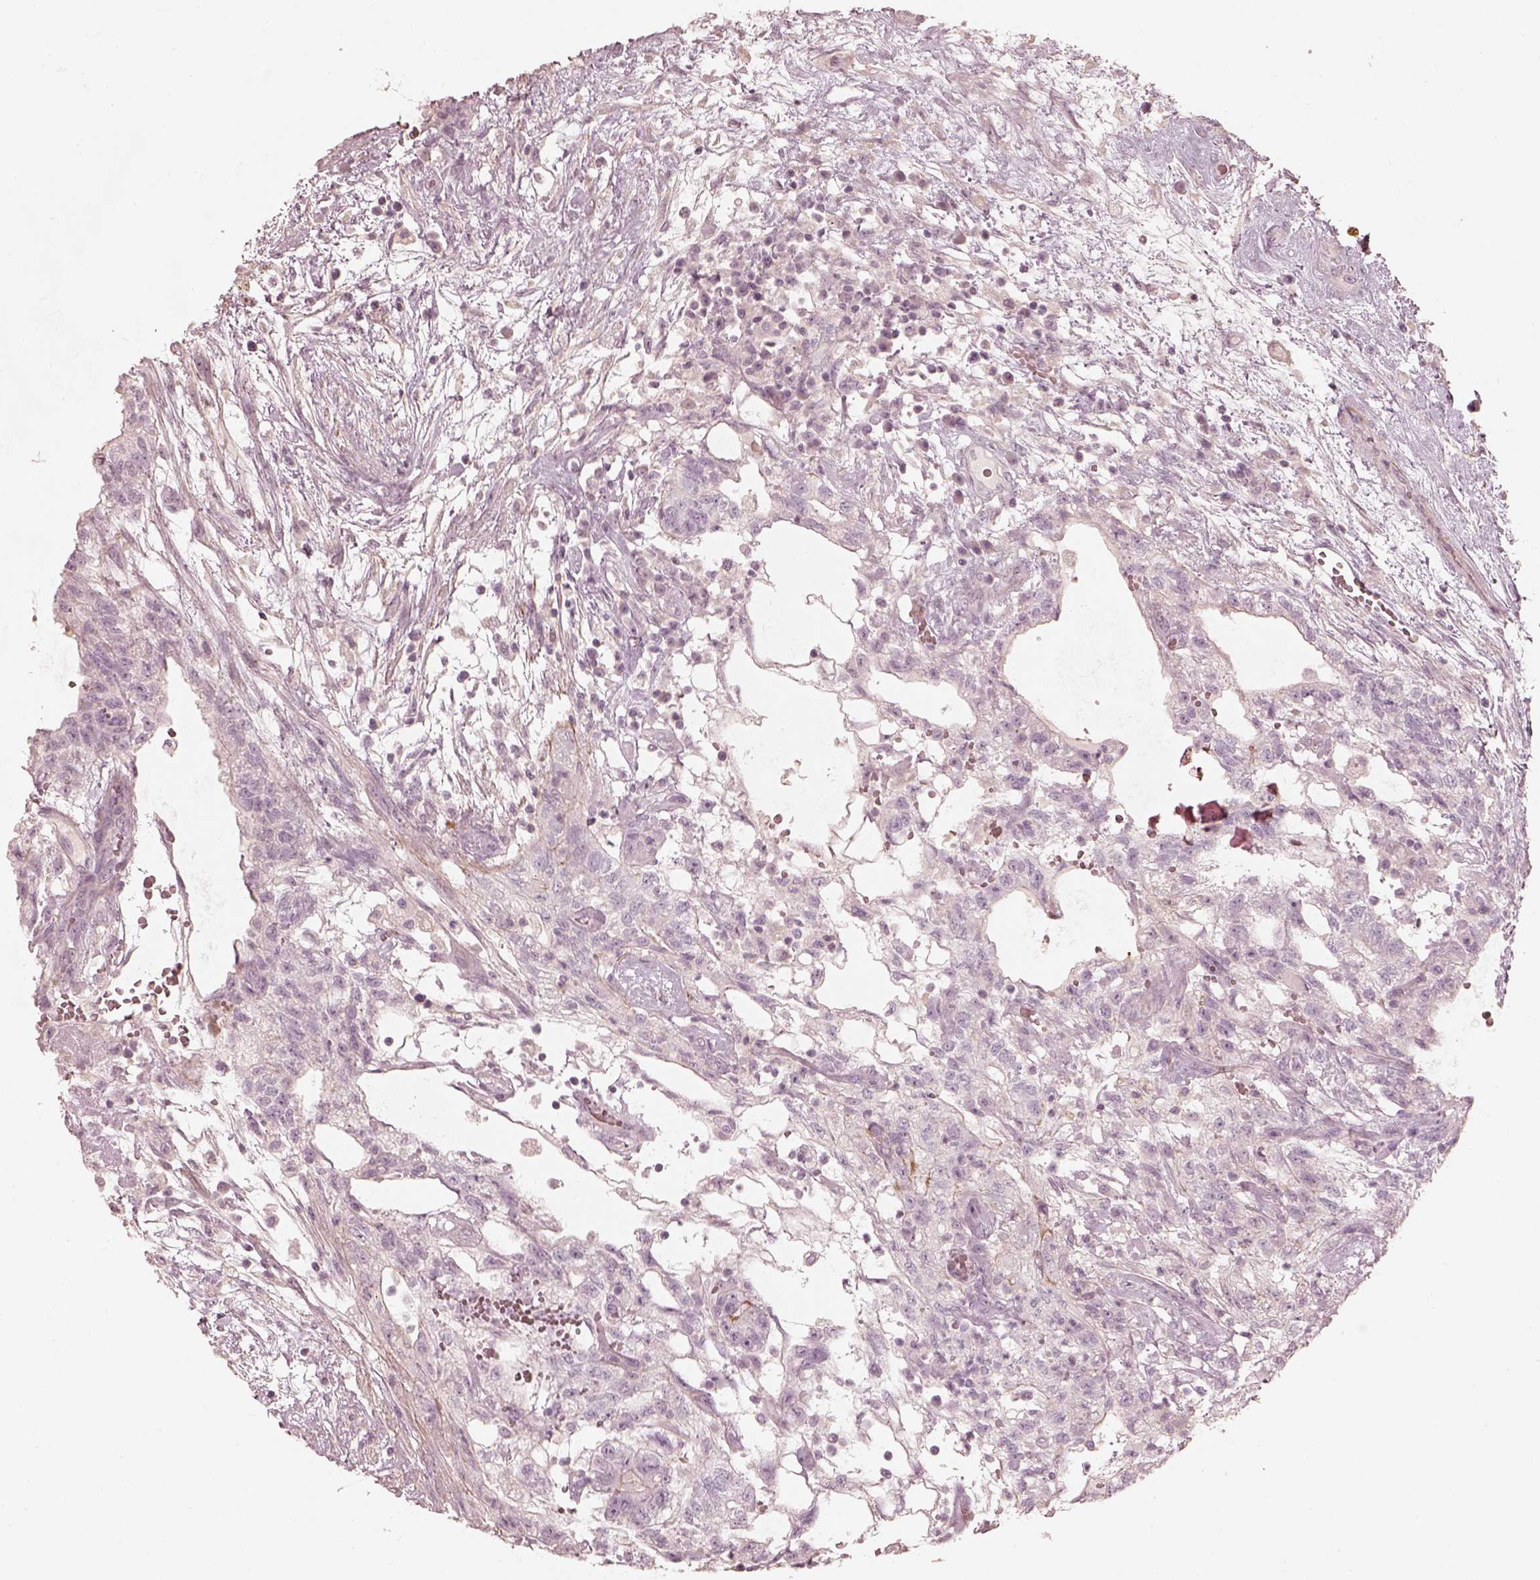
{"staining": {"intensity": "negative", "quantity": "none", "location": "none"}, "tissue": "testis cancer", "cell_type": "Tumor cells", "image_type": "cancer", "snomed": [{"axis": "morphology", "description": "Normal tissue, NOS"}, {"axis": "morphology", "description": "Carcinoma, Embryonal, NOS"}, {"axis": "topography", "description": "Testis"}], "caption": "DAB immunohistochemical staining of testis embryonal carcinoma reveals no significant expression in tumor cells.", "gene": "PRLHR", "patient": {"sex": "male", "age": 32}}